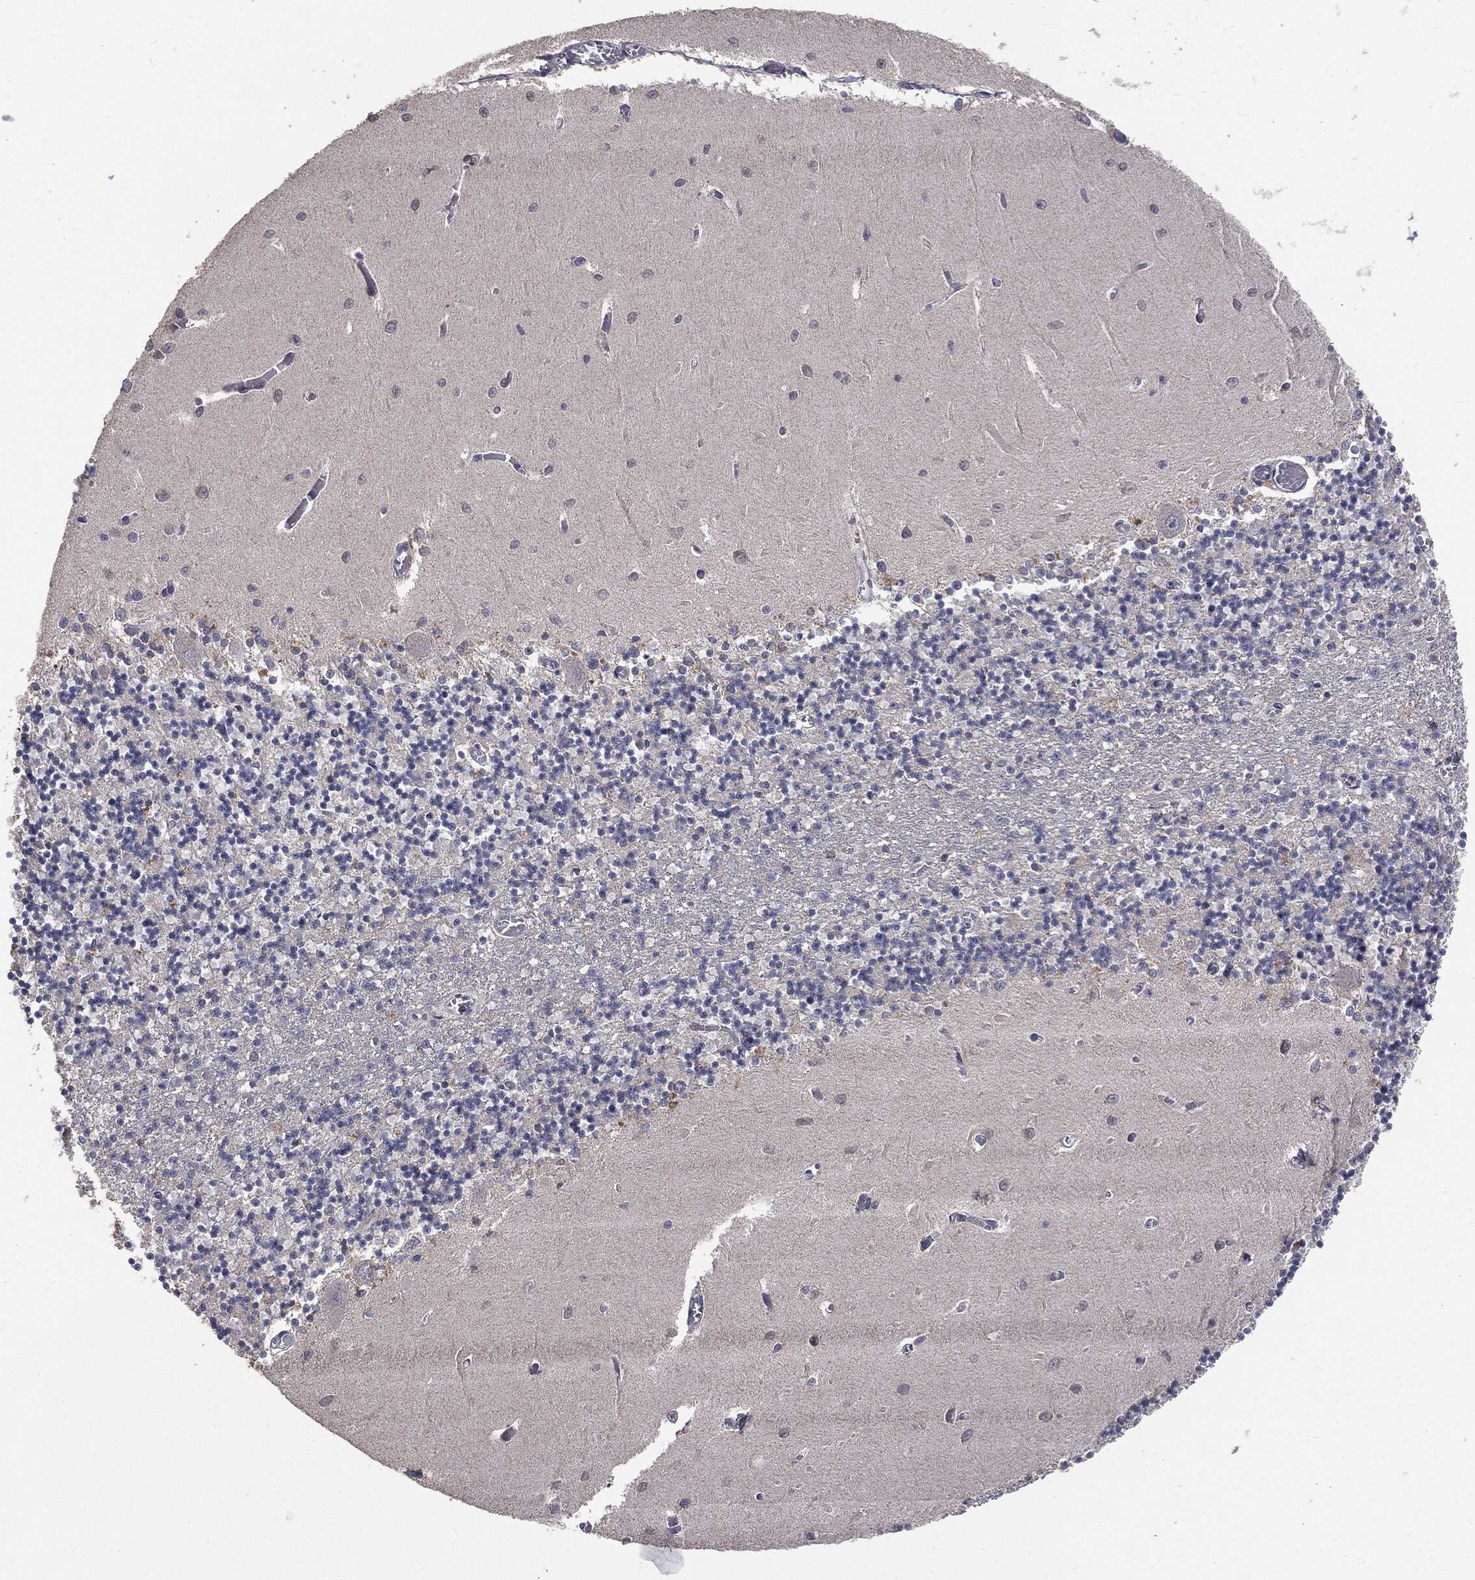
{"staining": {"intensity": "negative", "quantity": "none", "location": "none"}, "tissue": "cerebellum", "cell_type": "Cells in granular layer", "image_type": "normal", "snomed": [{"axis": "morphology", "description": "Normal tissue, NOS"}, {"axis": "topography", "description": "Cerebellum"}], "caption": "A high-resolution histopathology image shows immunohistochemistry (IHC) staining of unremarkable cerebellum, which displays no significant expression in cells in granular layer.", "gene": "MTOR", "patient": {"sex": "female", "age": 64}}